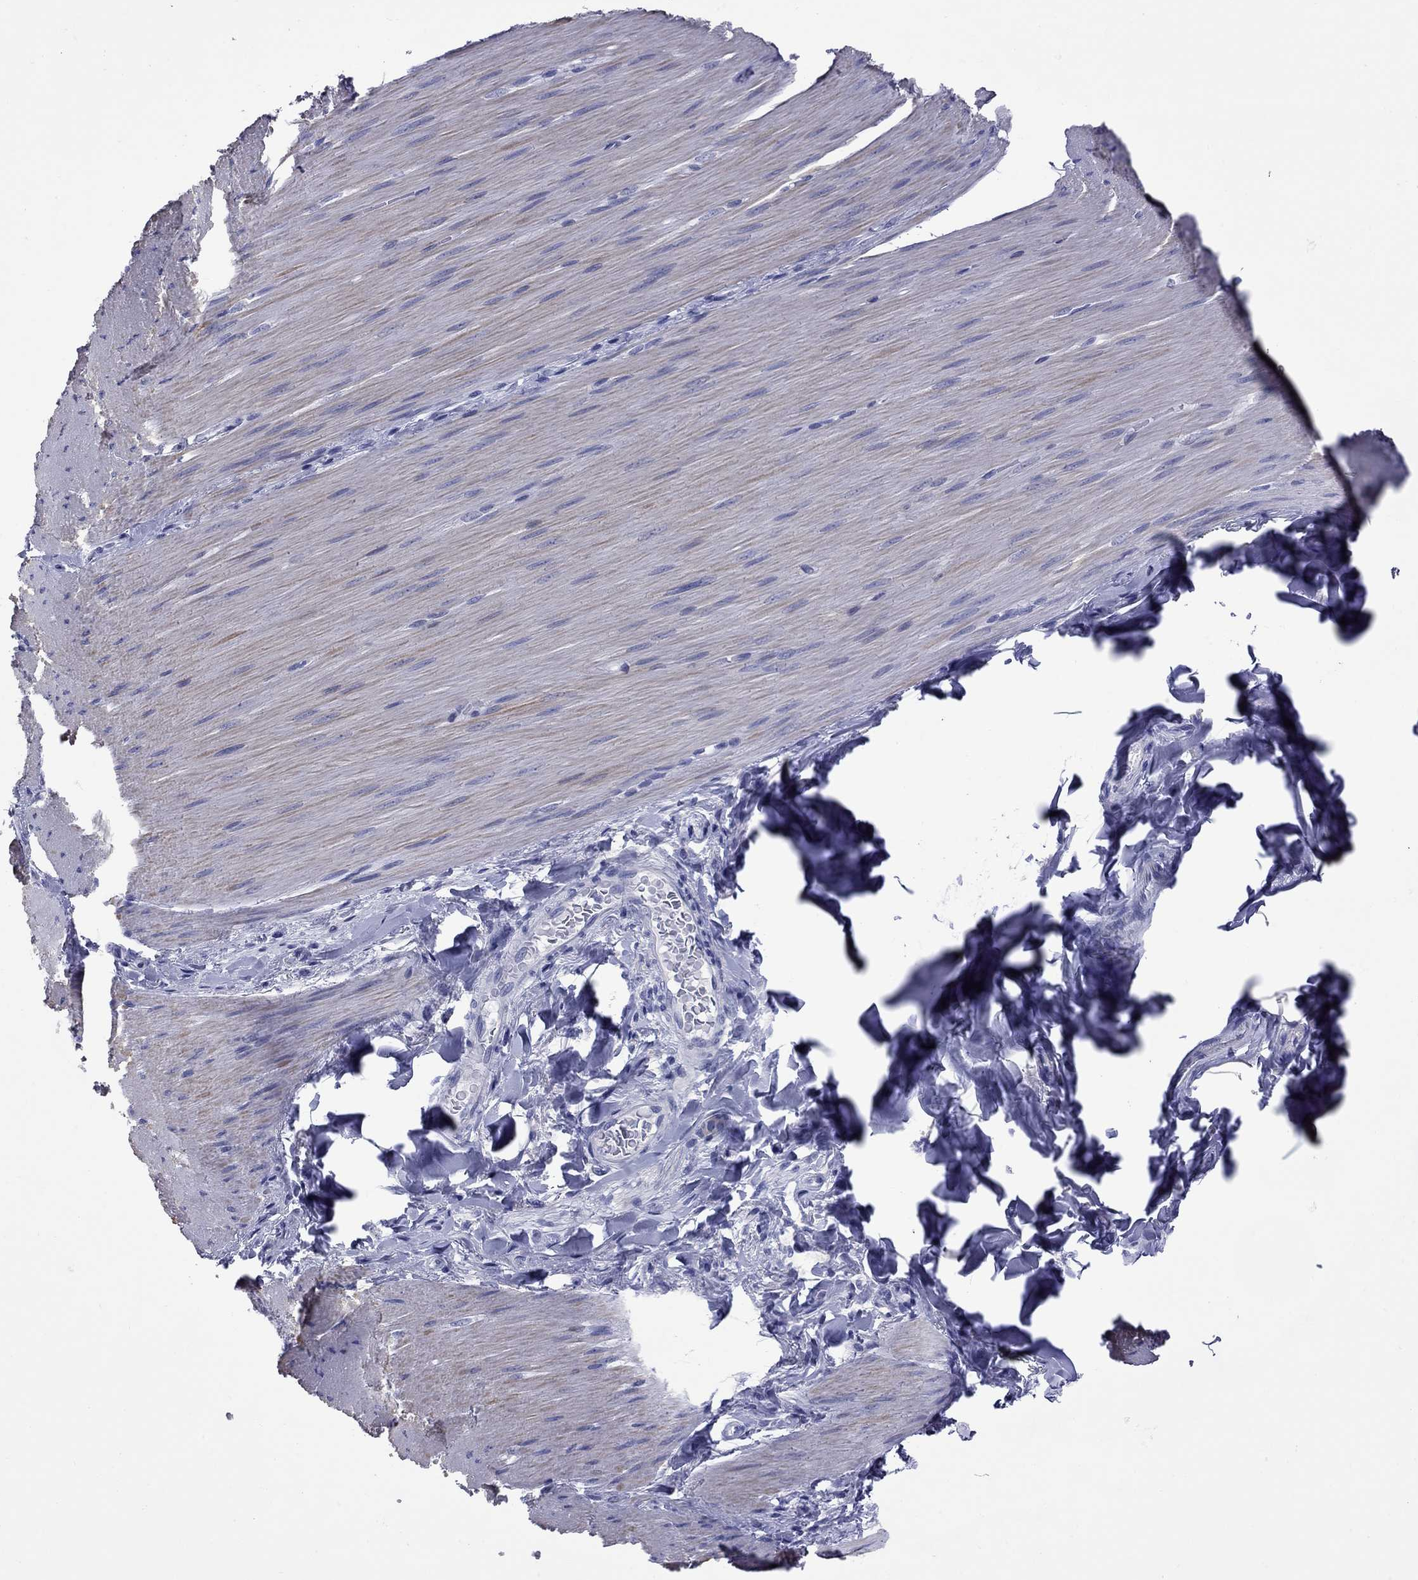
{"staining": {"intensity": "negative", "quantity": "none", "location": "none"}, "tissue": "adipose tissue", "cell_type": "Adipocytes", "image_type": "normal", "snomed": [{"axis": "morphology", "description": "Normal tissue, NOS"}, {"axis": "topography", "description": "Smooth muscle"}, {"axis": "topography", "description": "Duodenum"}, {"axis": "topography", "description": "Peripheral nerve tissue"}], "caption": "An image of human adipose tissue is negative for staining in adipocytes.", "gene": "EPPIN", "patient": {"sex": "female", "age": 61}}